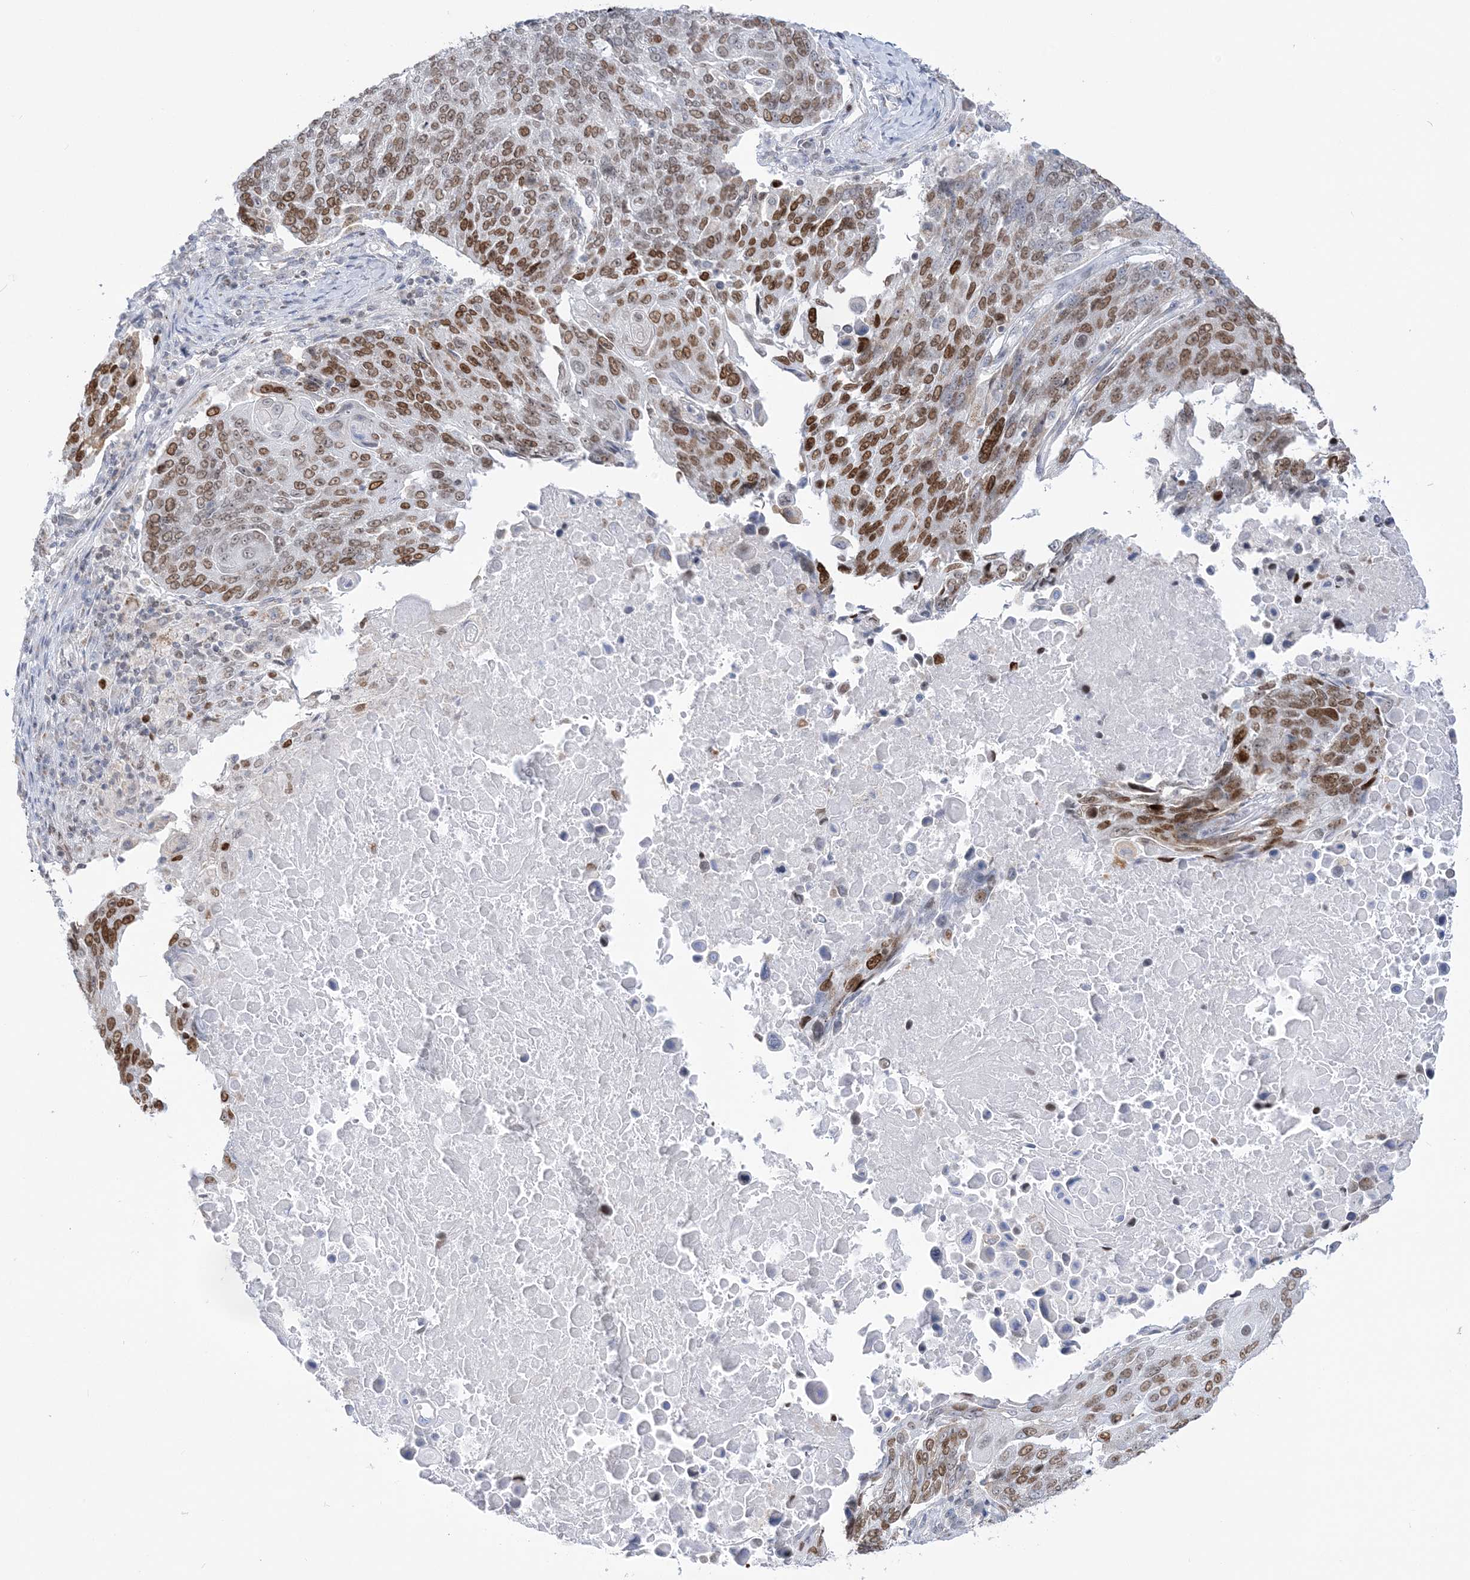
{"staining": {"intensity": "strong", "quantity": "25%-75%", "location": "nuclear"}, "tissue": "lung cancer", "cell_type": "Tumor cells", "image_type": "cancer", "snomed": [{"axis": "morphology", "description": "Squamous cell carcinoma, NOS"}, {"axis": "topography", "description": "Lung"}], "caption": "Approximately 25%-75% of tumor cells in lung cancer (squamous cell carcinoma) display strong nuclear protein expression as visualized by brown immunohistochemical staining.", "gene": "DDX21", "patient": {"sex": "male", "age": 66}}